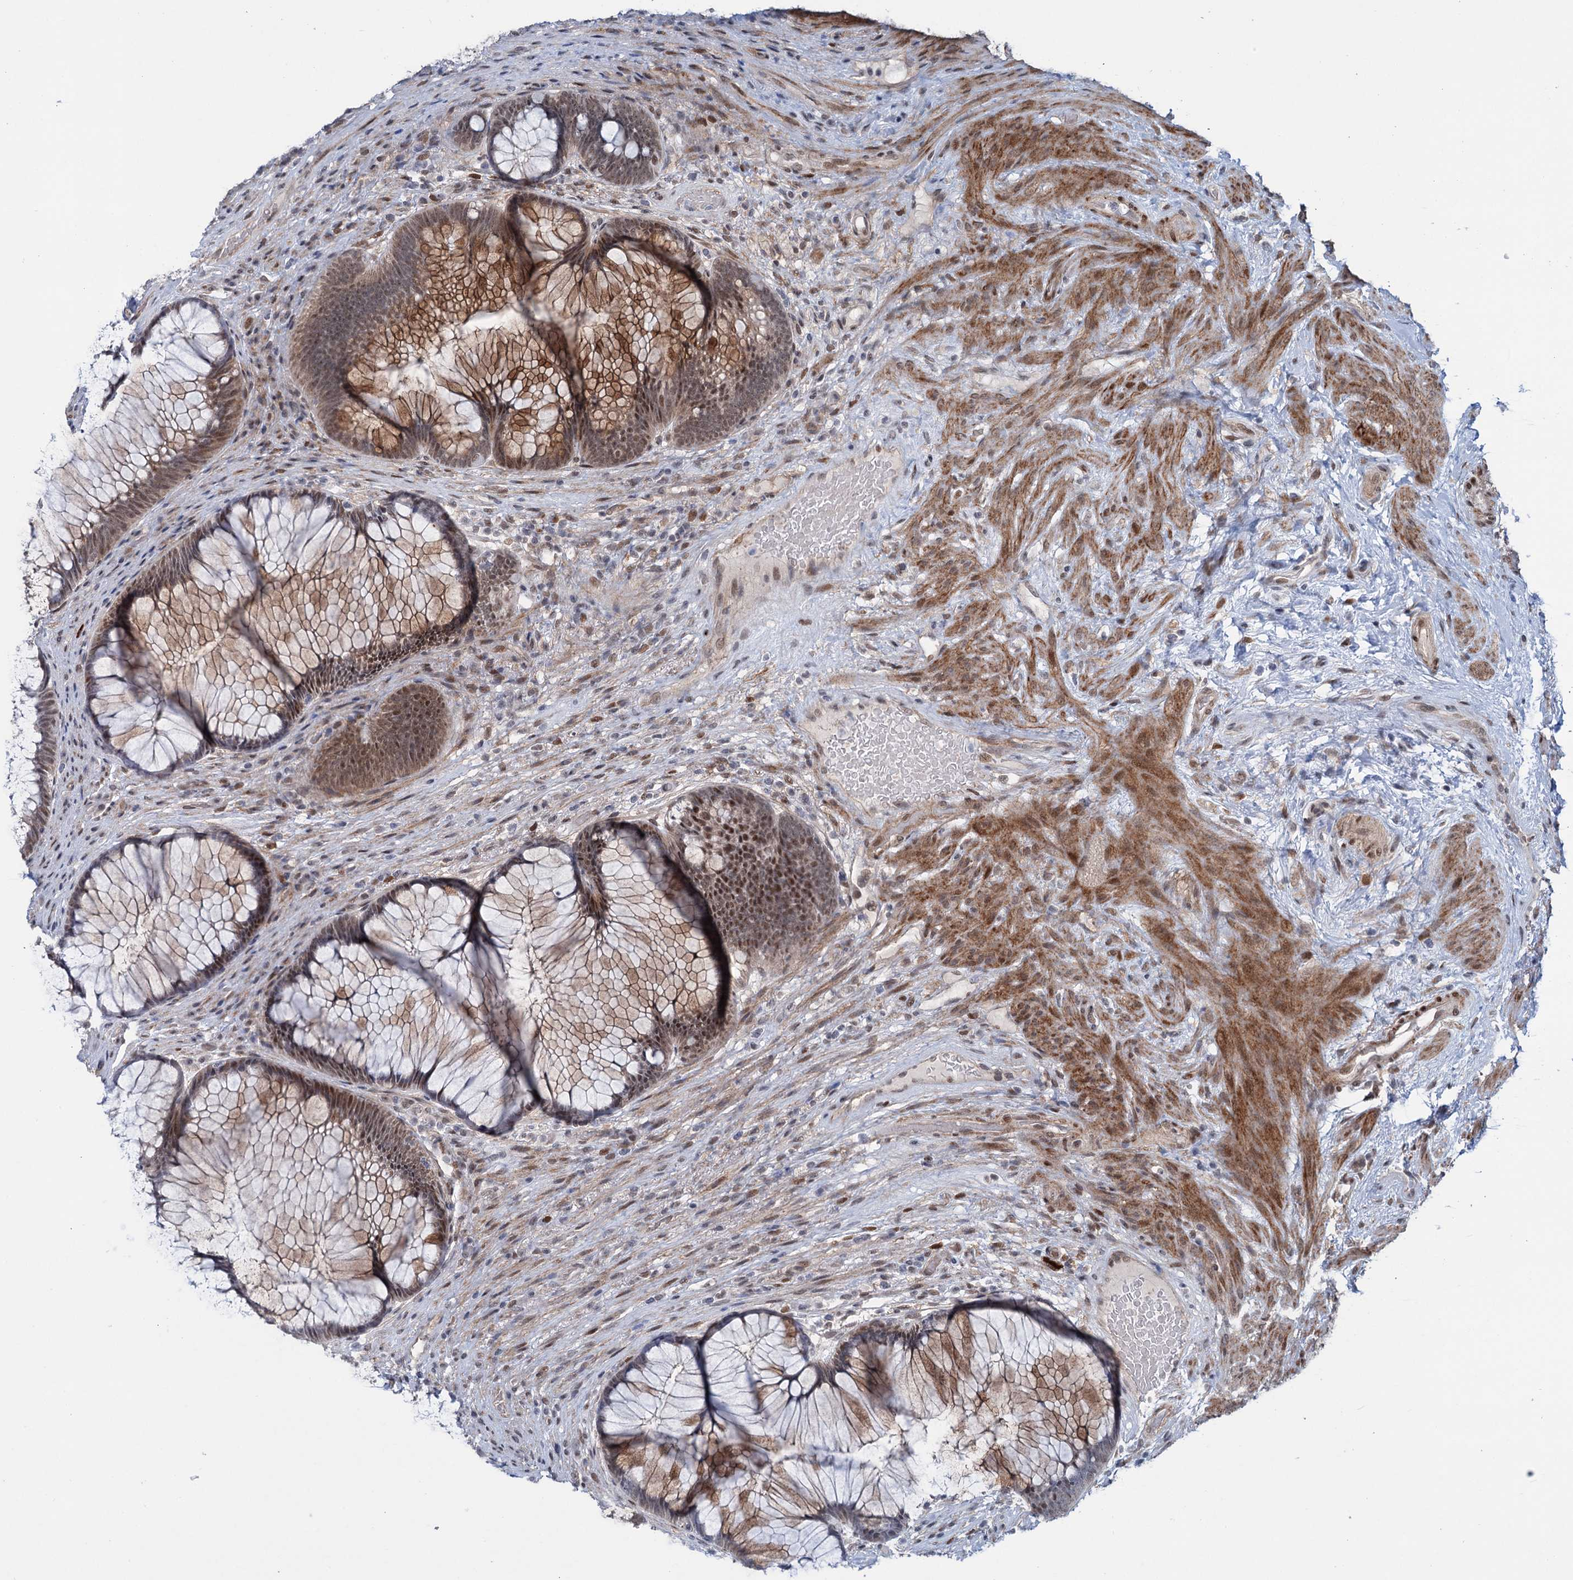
{"staining": {"intensity": "moderate", "quantity": ">75%", "location": "cytoplasmic/membranous,nuclear"}, "tissue": "rectum", "cell_type": "Glandular cells", "image_type": "normal", "snomed": [{"axis": "morphology", "description": "Normal tissue, NOS"}, {"axis": "topography", "description": "Rectum"}], "caption": "Protein expression analysis of normal human rectum reveals moderate cytoplasmic/membranous,nuclear staining in approximately >75% of glandular cells.", "gene": "FAM53A", "patient": {"sex": "male", "age": 51}}